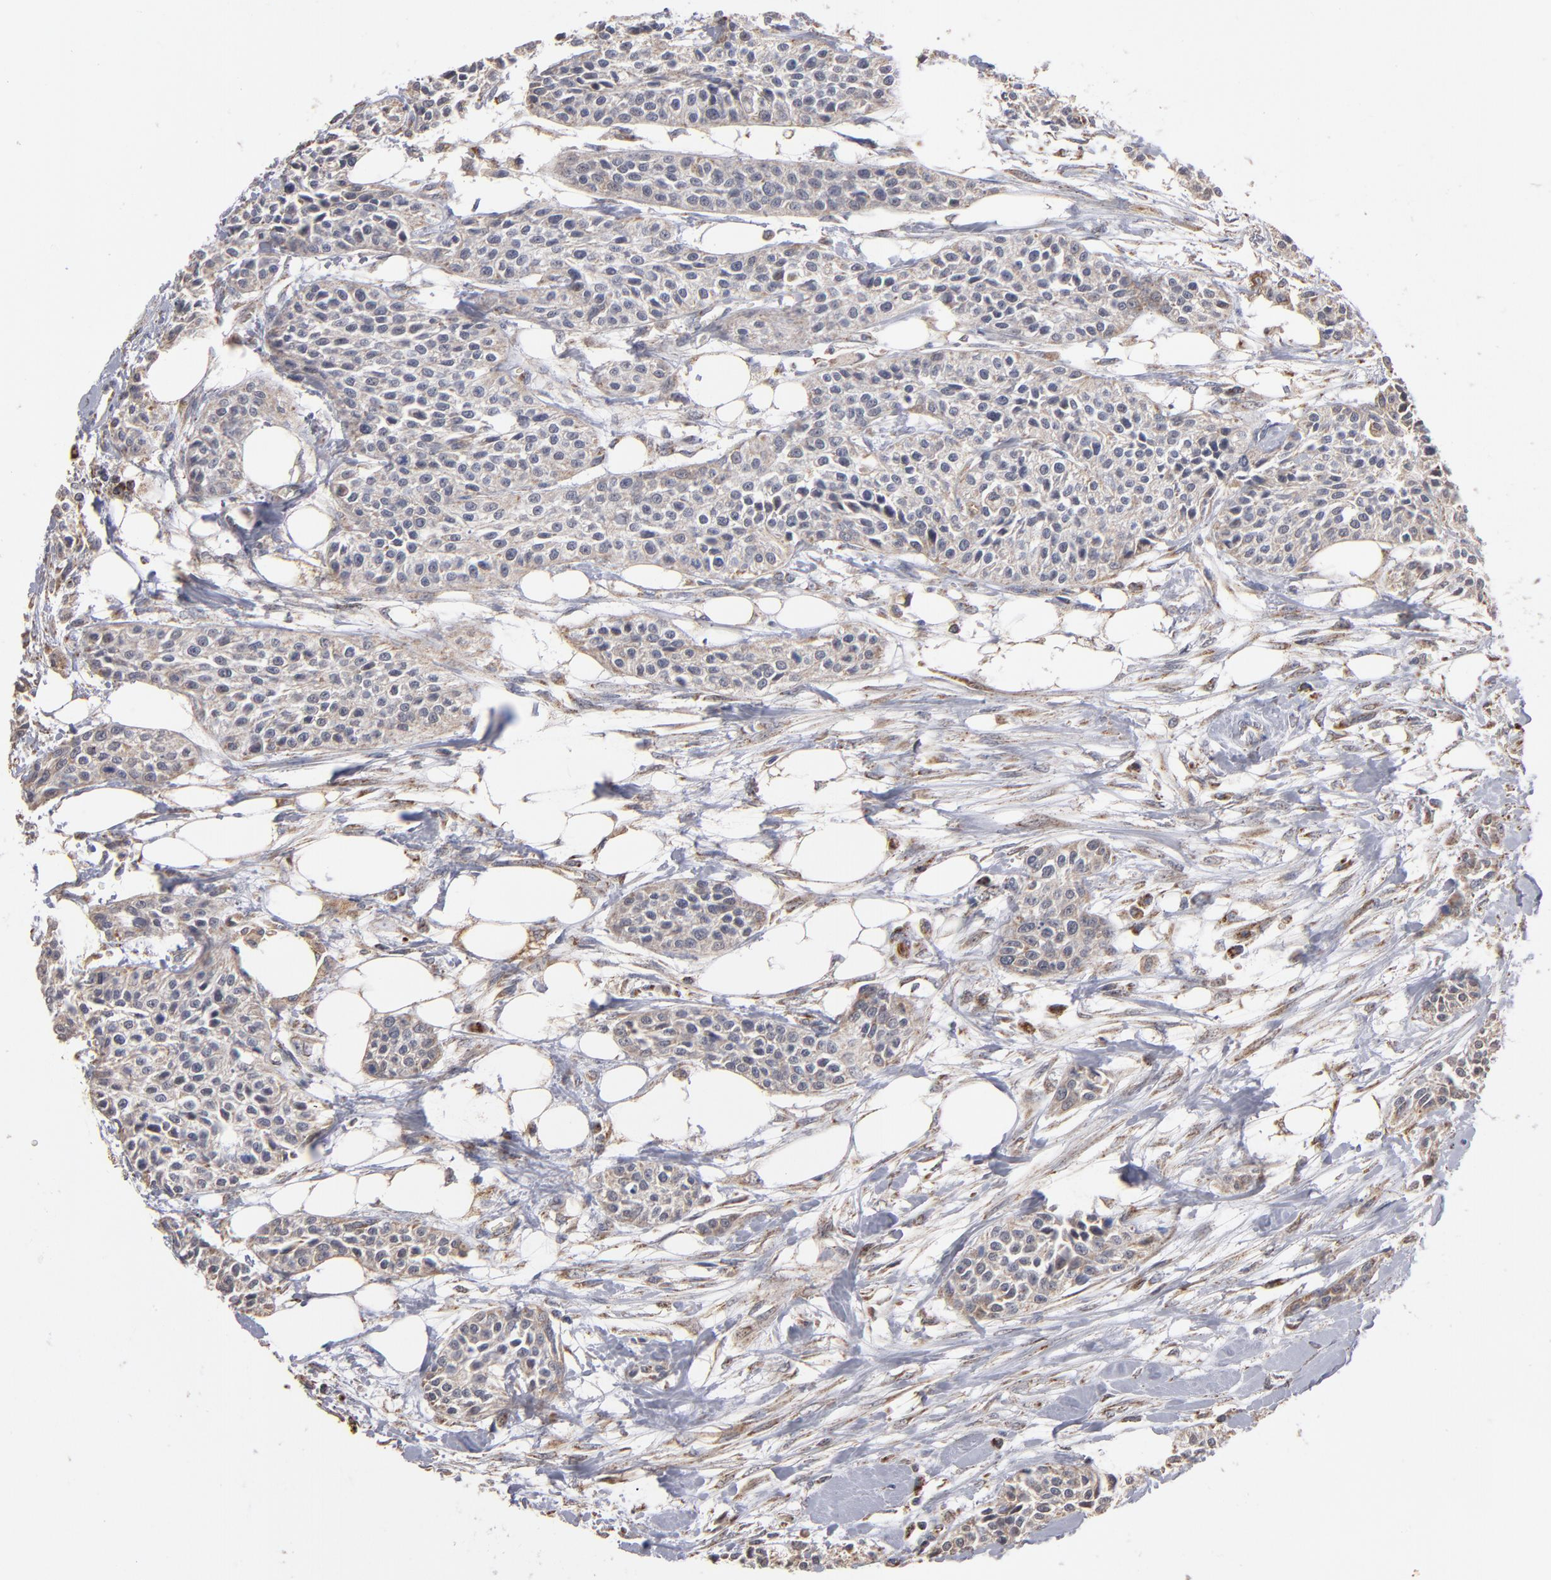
{"staining": {"intensity": "weak", "quantity": ">75%", "location": "cytoplasmic/membranous"}, "tissue": "urothelial cancer", "cell_type": "Tumor cells", "image_type": "cancer", "snomed": [{"axis": "morphology", "description": "Urothelial carcinoma, High grade"}, {"axis": "topography", "description": "Urinary bladder"}], "caption": "This is an image of IHC staining of urothelial cancer, which shows weak positivity in the cytoplasmic/membranous of tumor cells.", "gene": "MIPOL1", "patient": {"sex": "male", "age": 56}}